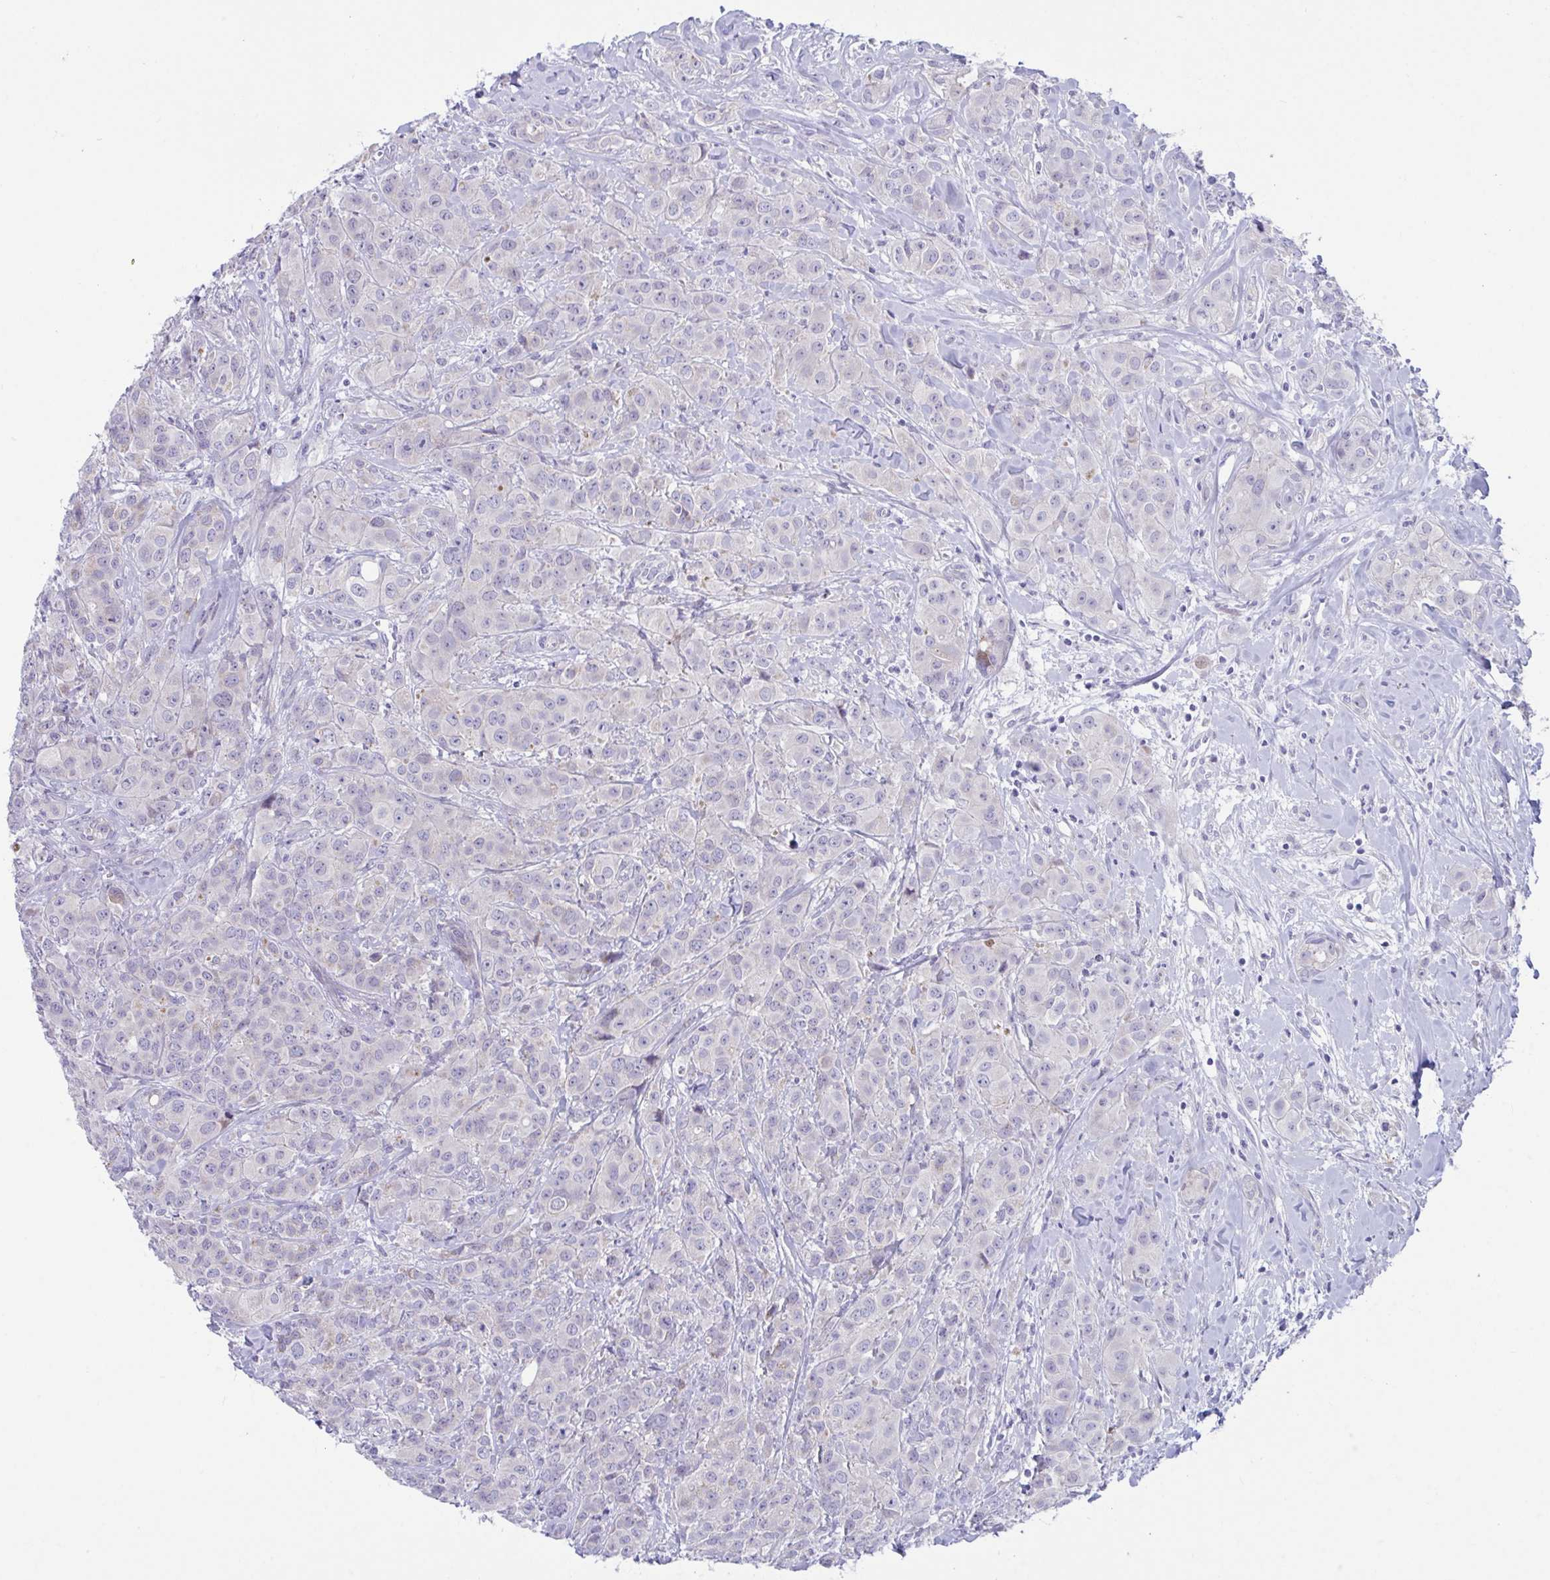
{"staining": {"intensity": "negative", "quantity": "none", "location": "none"}, "tissue": "breast cancer", "cell_type": "Tumor cells", "image_type": "cancer", "snomed": [{"axis": "morphology", "description": "Normal tissue, NOS"}, {"axis": "morphology", "description": "Duct carcinoma"}, {"axis": "topography", "description": "Breast"}], "caption": "There is no significant expression in tumor cells of breast invasive ductal carcinoma.", "gene": "DTX3", "patient": {"sex": "female", "age": 43}}